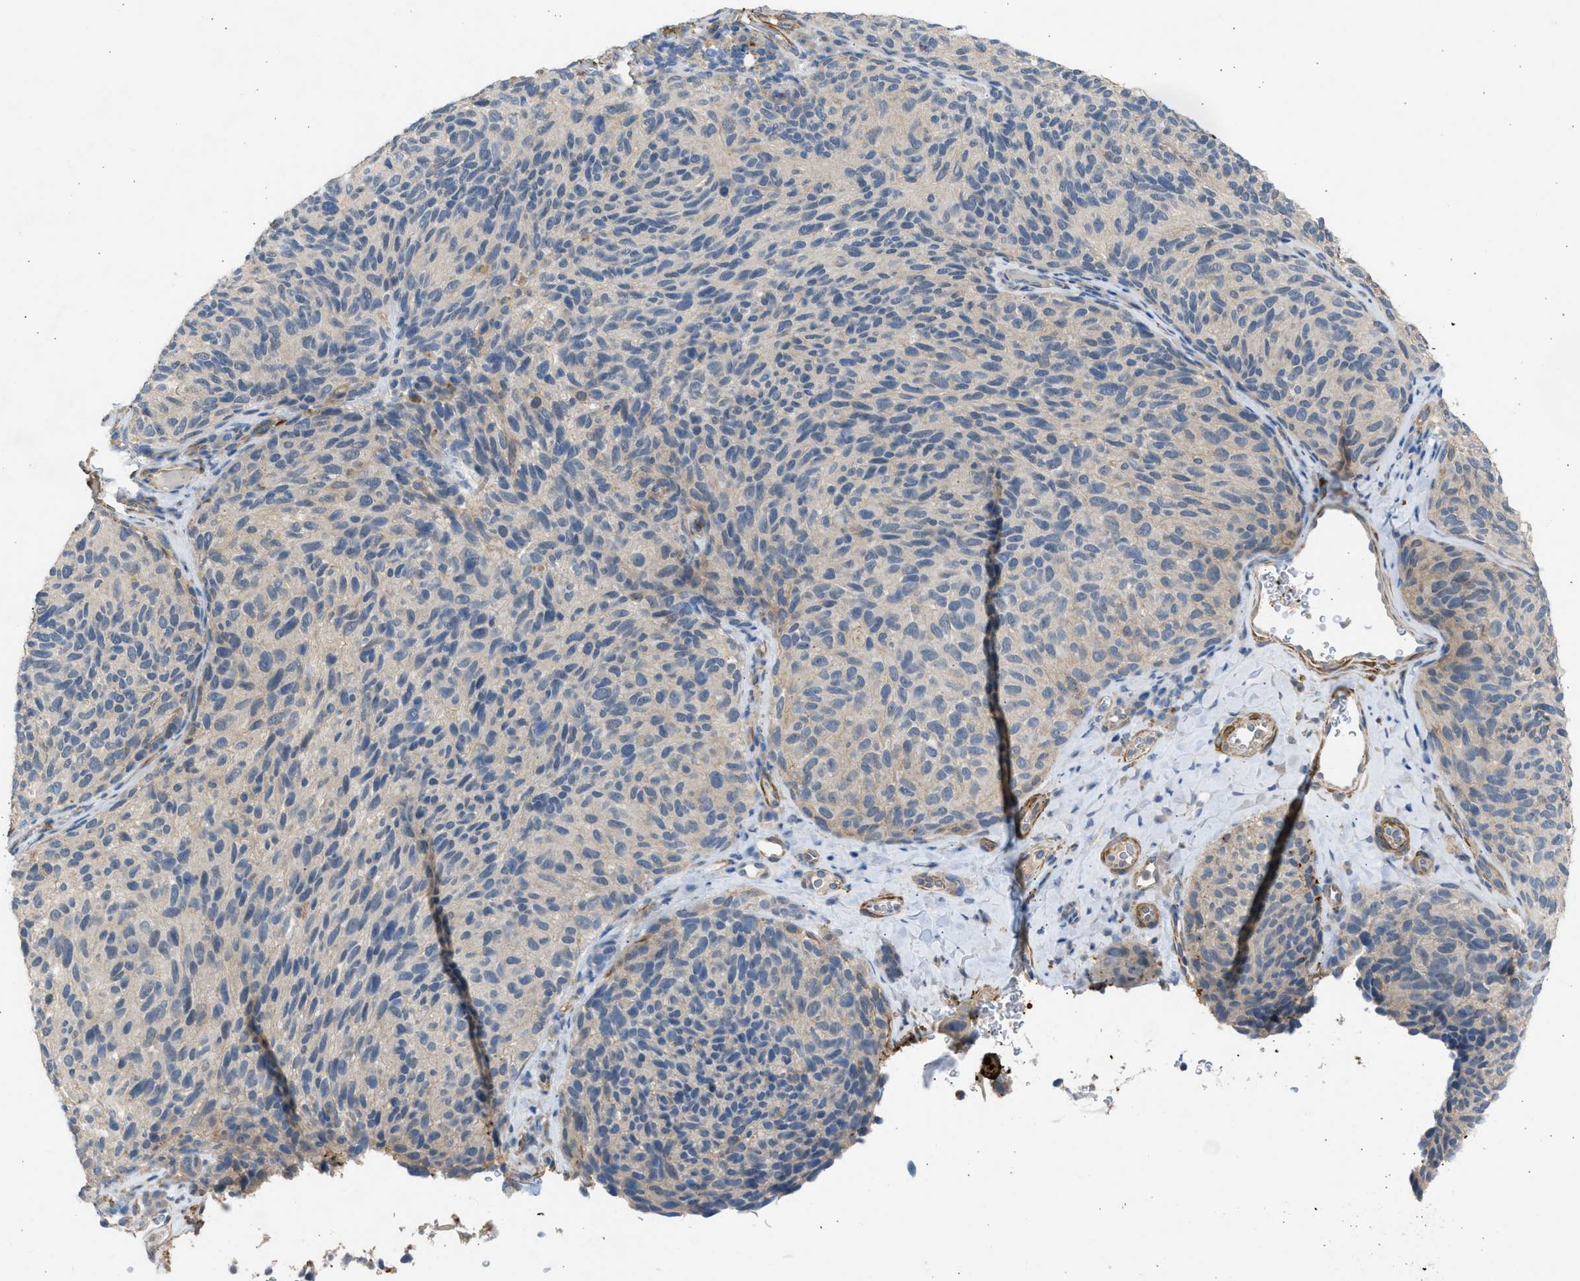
{"staining": {"intensity": "negative", "quantity": "none", "location": "none"}, "tissue": "melanoma", "cell_type": "Tumor cells", "image_type": "cancer", "snomed": [{"axis": "morphology", "description": "Malignant melanoma, NOS"}, {"axis": "topography", "description": "Skin"}], "caption": "High power microscopy image of an IHC image of melanoma, revealing no significant expression in tumor cells. (DAB (3,3'-diaminobenzidine) immunohistochemistry visualized using brightfield microscopy, high magnification).", "gene": "PCNX3", "patient": {"sex": "female", "age": 73}}